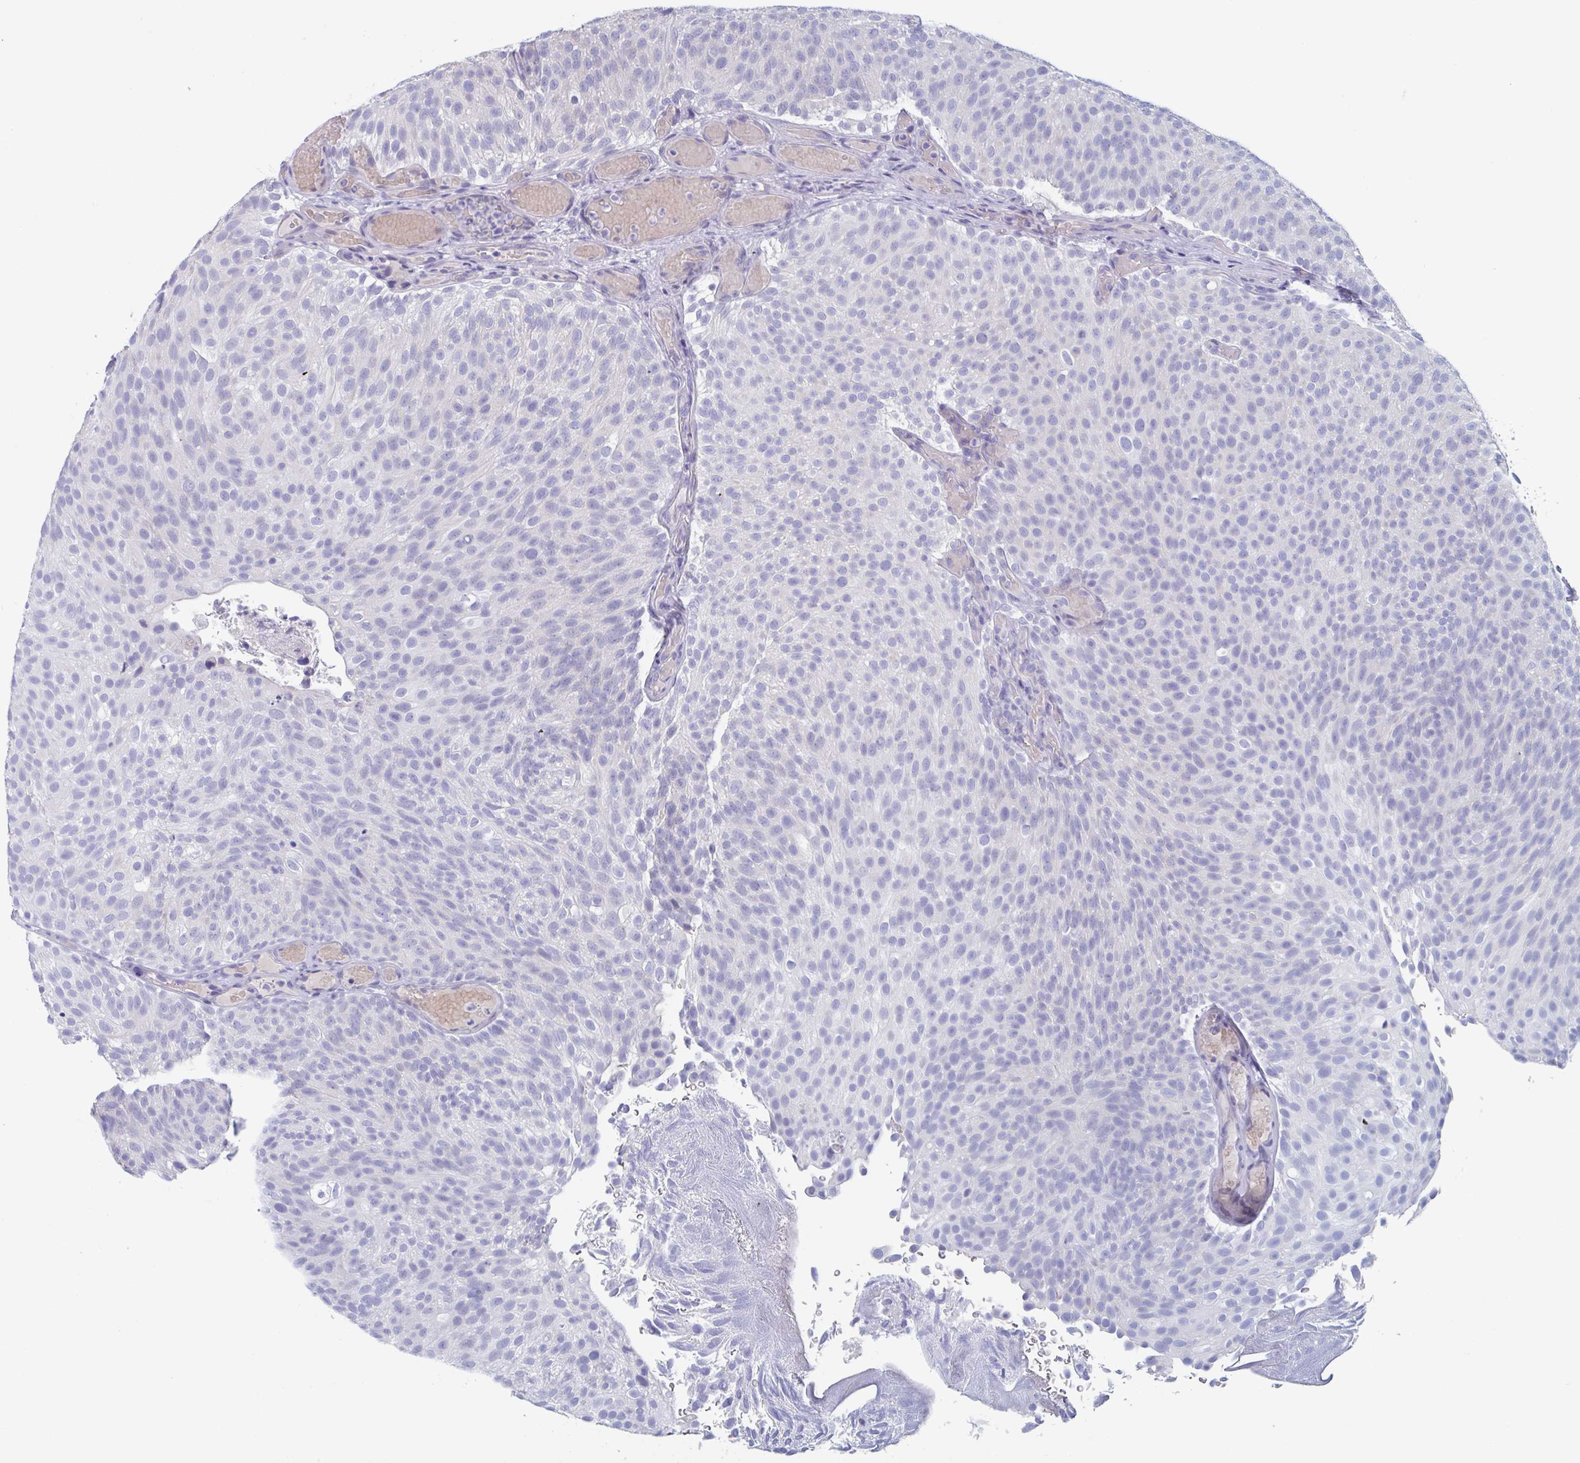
{"staining": {"intensity": "negative", "quantity": "none", "location": "none"}, "tissue": "urothelial cancer", "cell_type": "Tumor cells", "image_type": "cancer", "snomed": [{"axis": "morphology", "description": "Urothelial carcinoma, Low grade"}, {"axis": "topography", "description": "Urinary bladder"}], "caption": "Immunohistochemistry (IHC) of urothelial cancer shows no expression in tumor cells. Nuclei are stained in blue.", "gene": "DPEP3", "patient": {"sex": "male", "age": 78}}